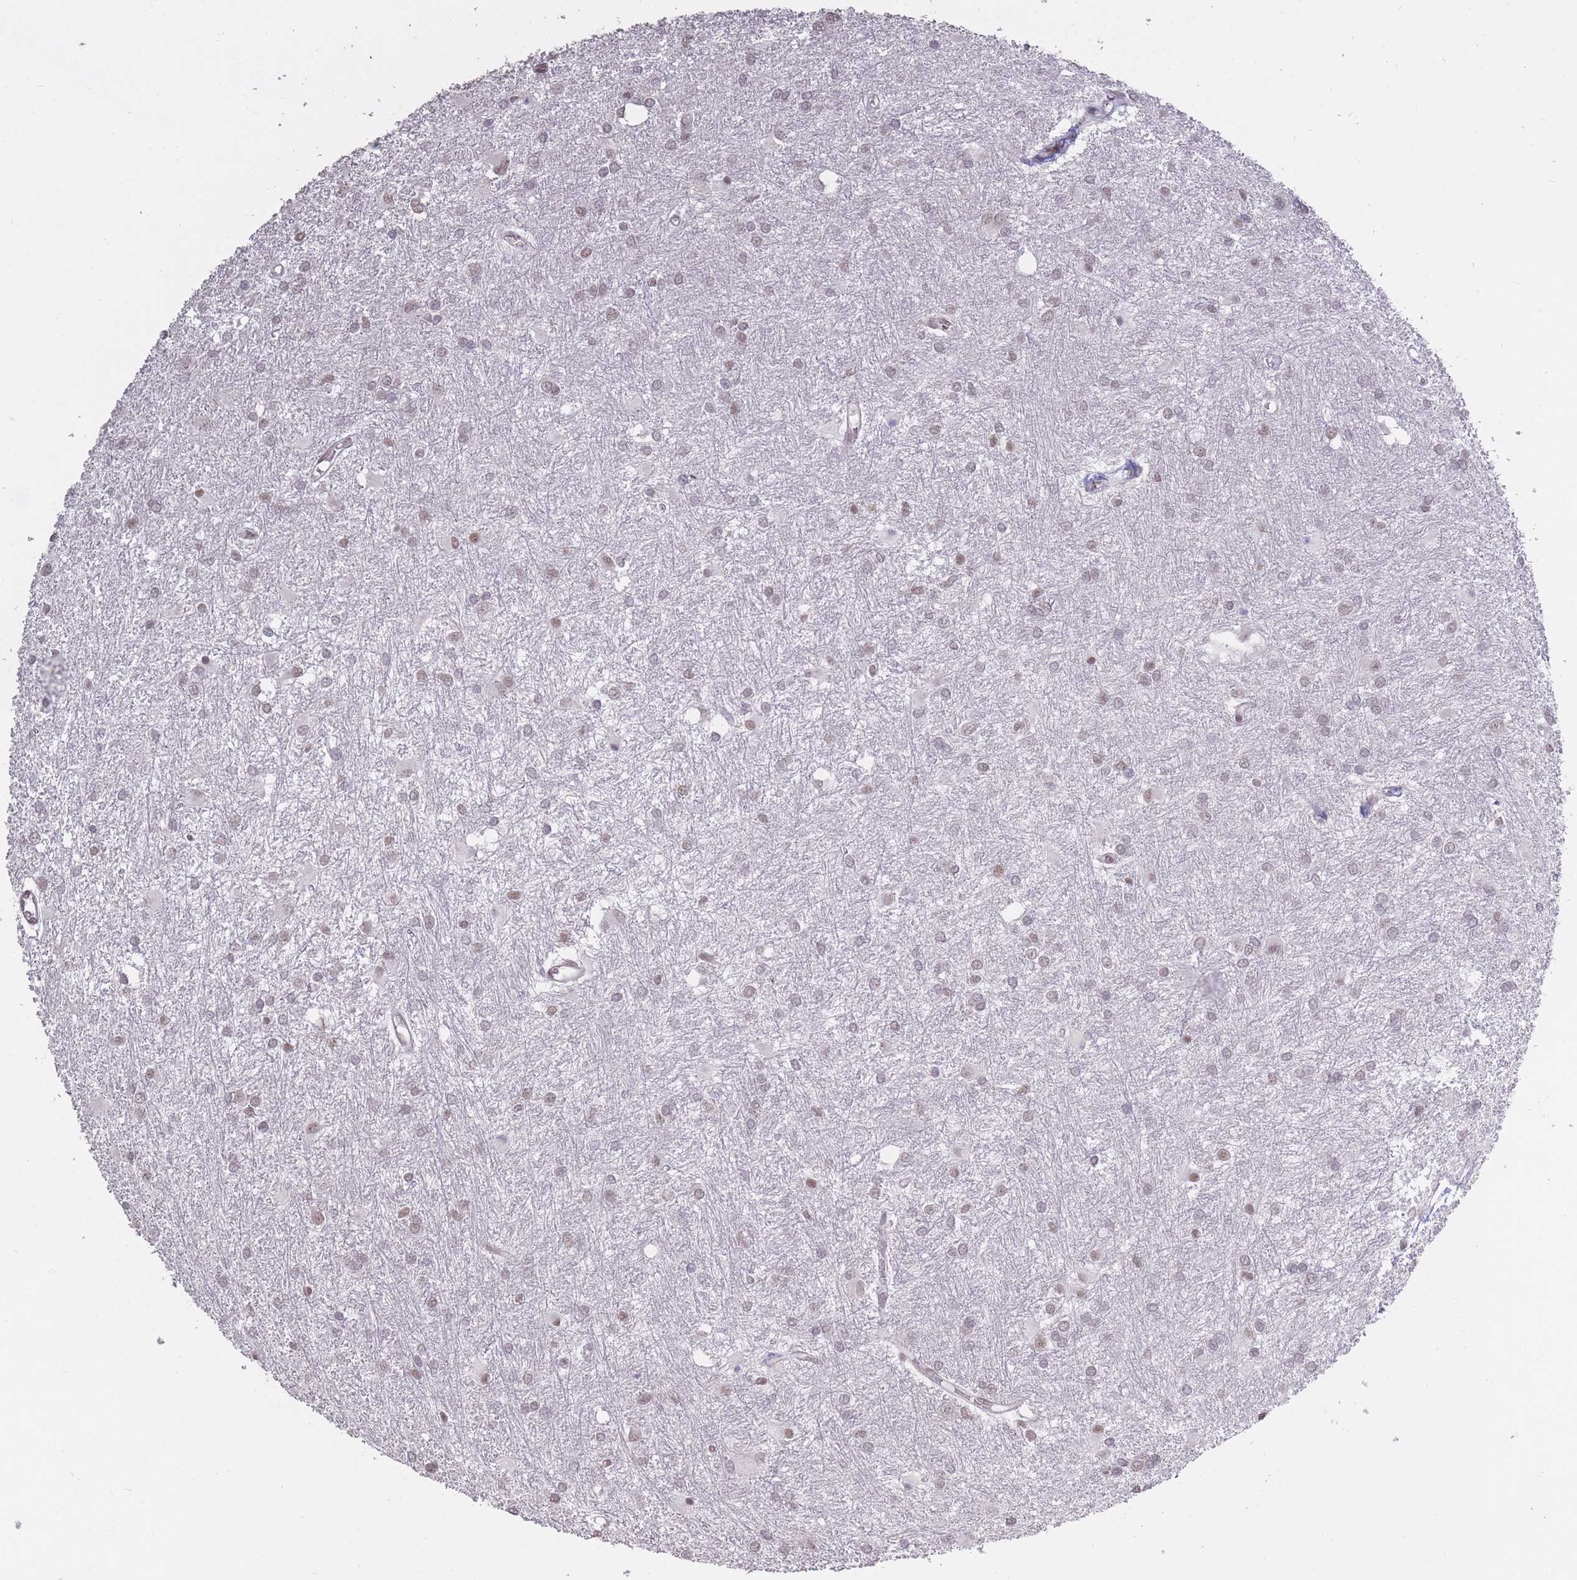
{"staining": {"intensity": "weak", "quantity": "25%-75%", "location": "nuclear"}, "tissue": "glioma", "cell_type": "Tumor cells", "image_type": "cancer", "snomed": [{"axis": "morphology", "description": "Glioma, malignant, High grade"}, {"axis": "topography", "description": "Brain"}], "caption": "Malignant high-grade glioma stained for a protein reveals weak nuclear positivity in tumor cells. Immunohistochemistry stains the protein in brown and the nuclei are stained blue.", "gene": "HNRNPUL1", "patient": {"sex": "female", "age": 50}}